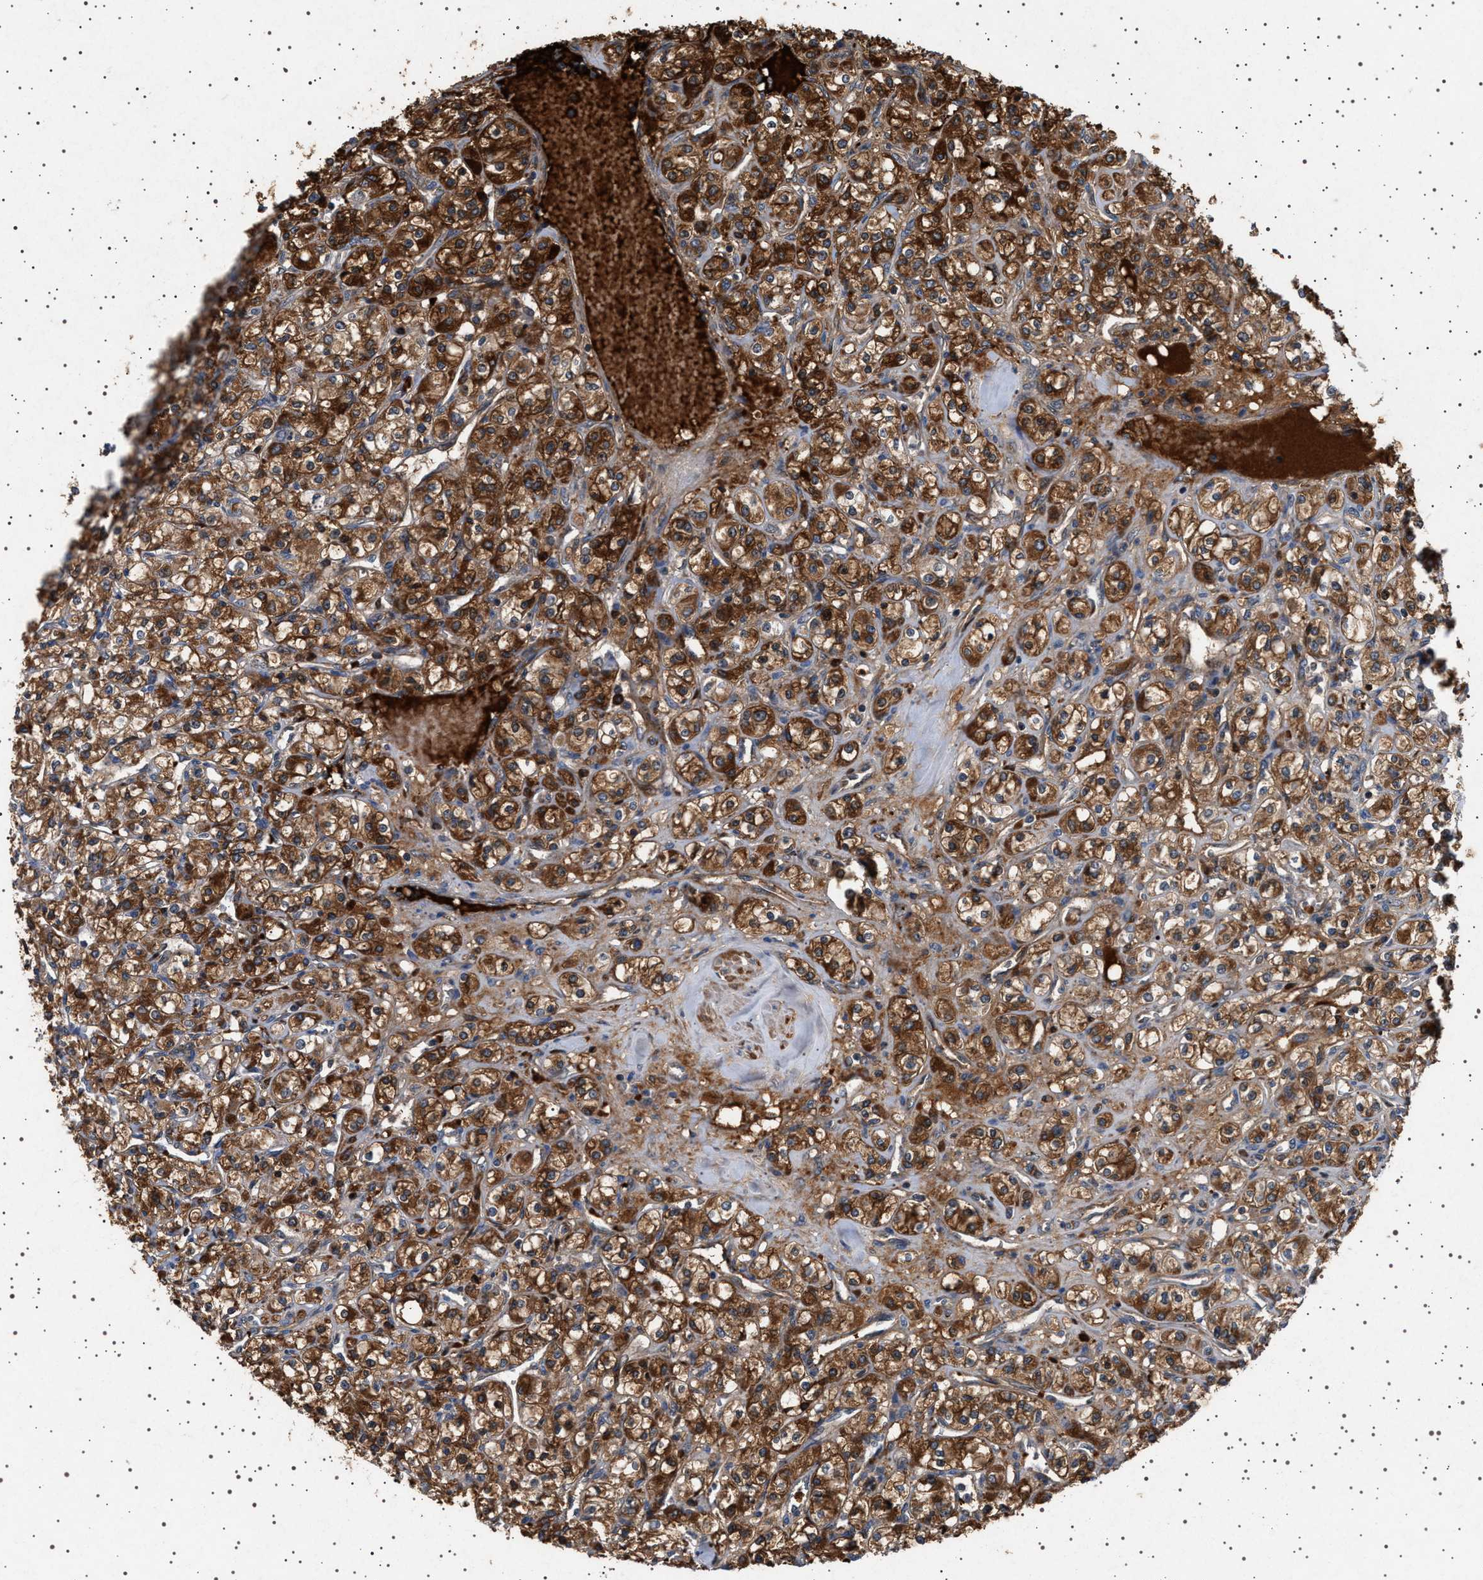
{"staining": {"intensity": "moderate", "quantity": ">75%", "location": "cytoplasmic/membranous"}, "tissue": "renal cancer", "cell_type": "Tumor cells", "image_type": "cancer", "snomed": [{"axis": "morphology", "description": "Adenocarcinoma, NOS"}, {"axis": "topography", "description": "Kidney"}], "caption": "Brown immunohistochemical staining in human renal cancer demonstrates moderate cytoplasmic/membranous expression in about >75% of tumor cells.", "gene": "FICD", "patient": {"sex": "male", "age": 77}}